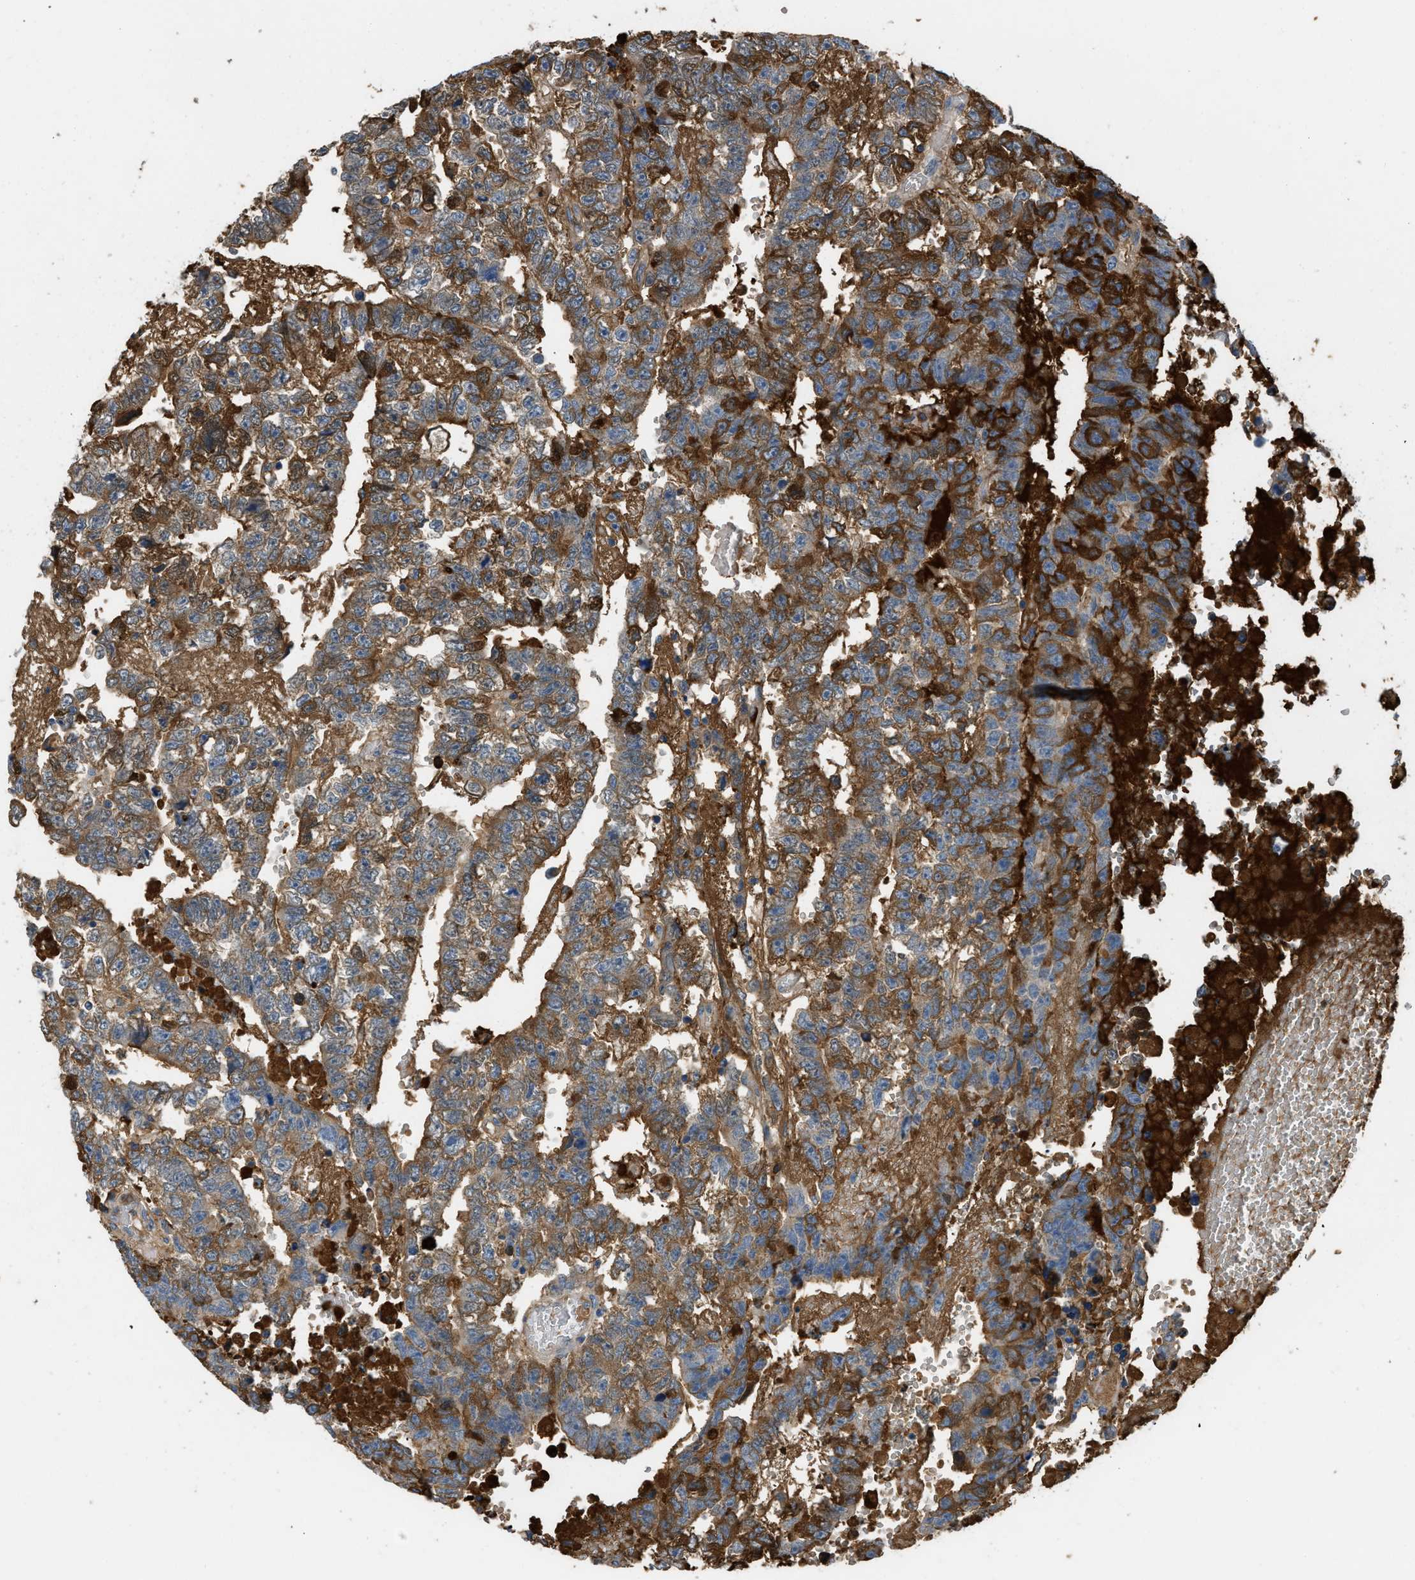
{"staining": {"intensity": "moderate", "quantity": ">75%", "location": "cytoplasmic/membranous"}, "tissue": "testis cancer", "cell_type": "Tumor cells", "image_type": "cancer", "snomed": [{"axis": "morphology", "description": "Carcinoma, Embryonal, NOS"}, {"axis": "topography", "description": "Testis"}], "caption": "Immunohistochemistry (IHC) image of human testis cancer stained for a protein (brown), which displays medium levels of moderate cytoplasmic/membranous expression in about >75% of tumor cells.", "gene": "STC1", "patient": {"sex": "male", "age": 25}}